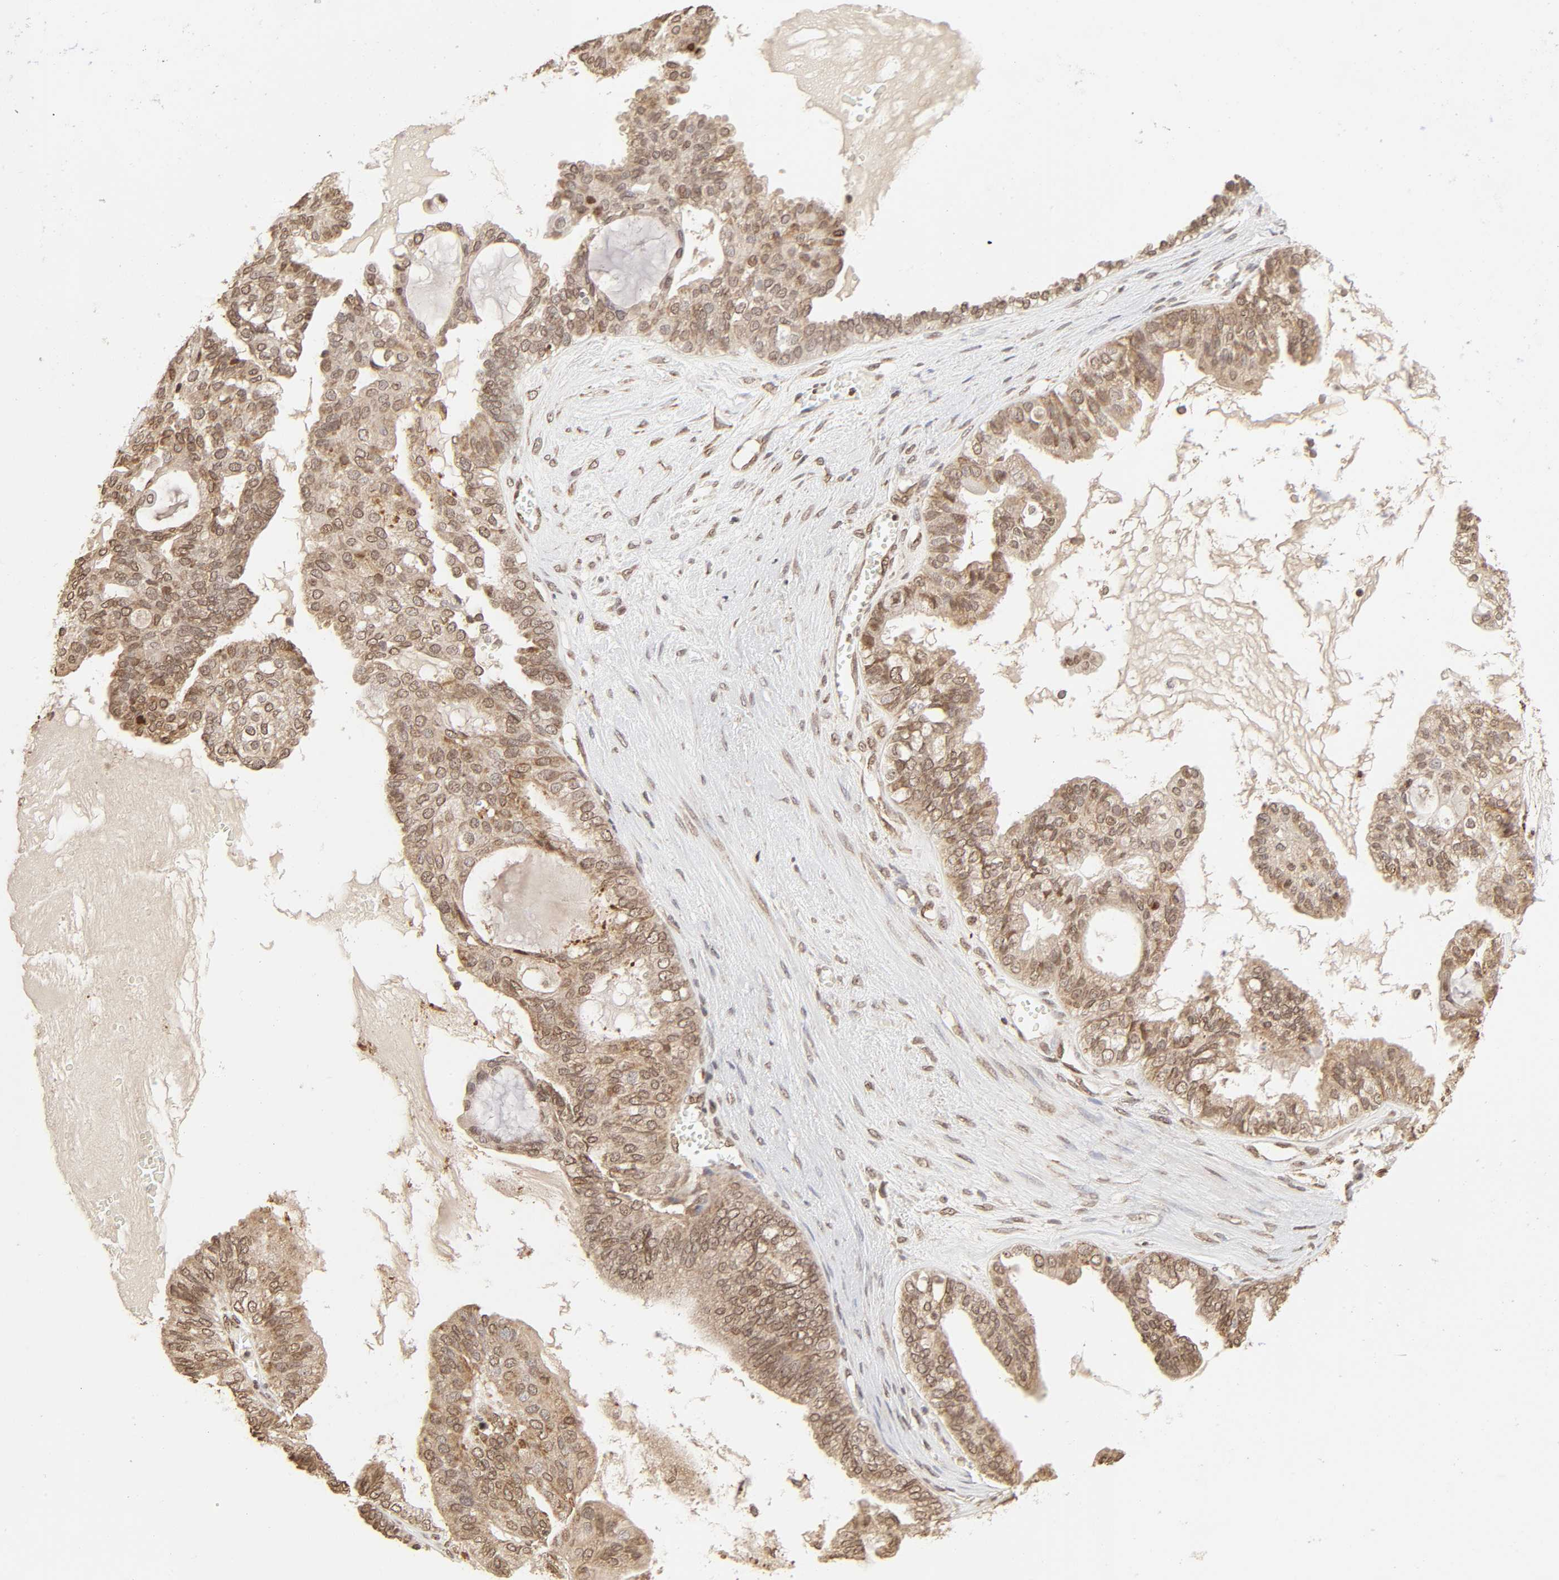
{"staining": {"intensity": "moderate", "quantity": ">75%", "location": "cytoplasmic/membranous,nuclear"}, "tissue": "ovarian cancer", "cell_type": "Tumor cells", "image_type": "cancer", "snomed": [{"axis": "morphology", "description": "Carcinoma, NOS"}, {"axis": "morphology", "description": "Carcinoma, endometroid"}, {"axis": "topography", "description": "Ovary"}], "caption": "A brown stain highlights moderate cytoplasmic/membranous and nuclear positivity of a protein in ovarian cancer (endometroid carcinoma) tumor cells.", "gene": "MLLT6", "patient": {"sex": "female", "age": 50}}